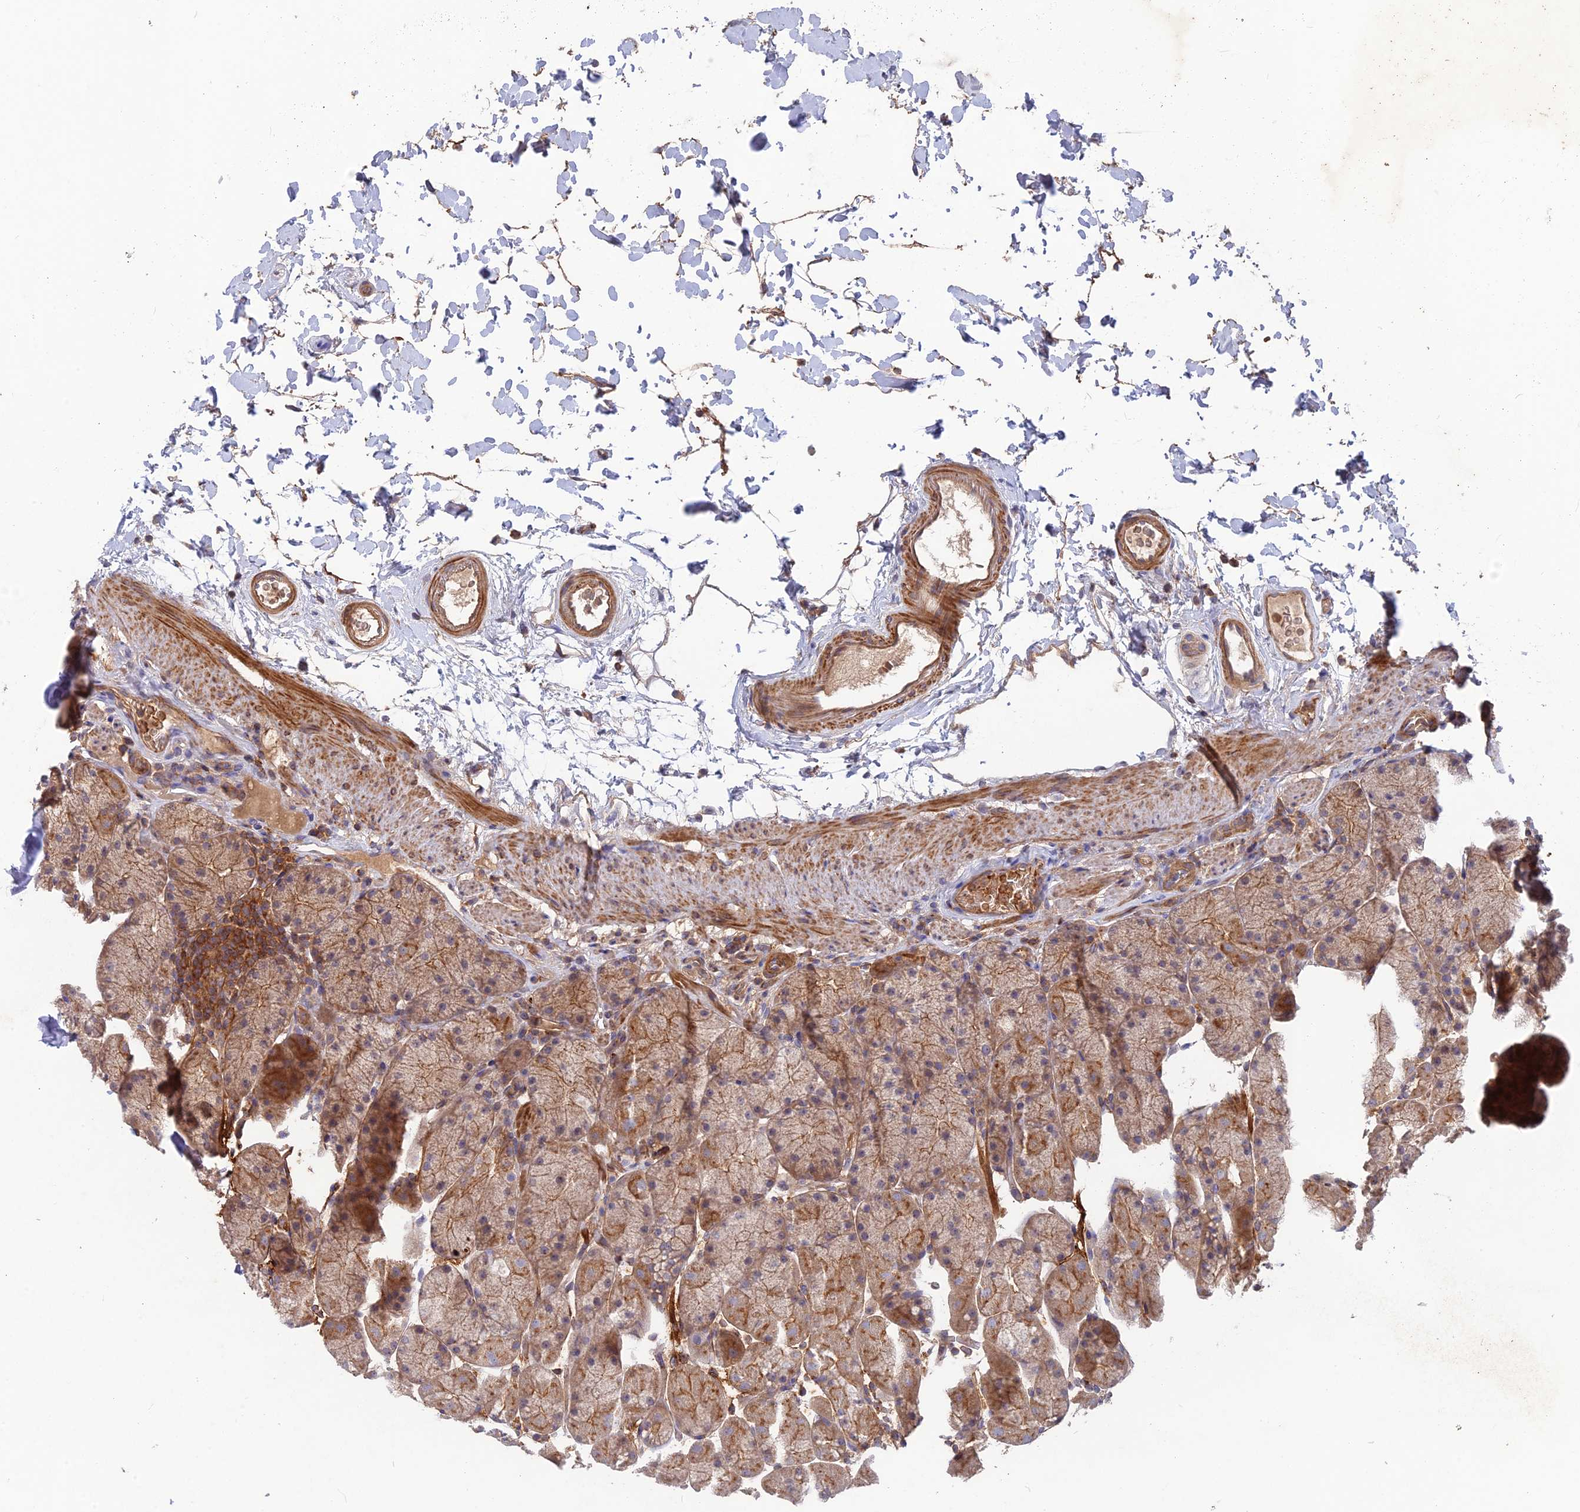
{"staining": {"intensity": "moderate", "quantity": "25%-75%", "location": "cytoplasmic/membranous"}, "tissue": "stomach", "cell_type": "Glandular cells", "image_type": "normal", "snomed": [{"axis": "morphology", "description": "Normal tissue, NOS"}, {"axis": "topography", "description": "Stomach, upper"}, {"axis": "topography", "description": "Stomach, lower"}], "caption": "A brown stain labels moderate cytoplasmic/membranous positivity of a protein in glandular cells of unremarkable stomach. Nuclei are stained in blue.", "gene": "CPNE7", "patient": {"sex": "male", "age": 67}}